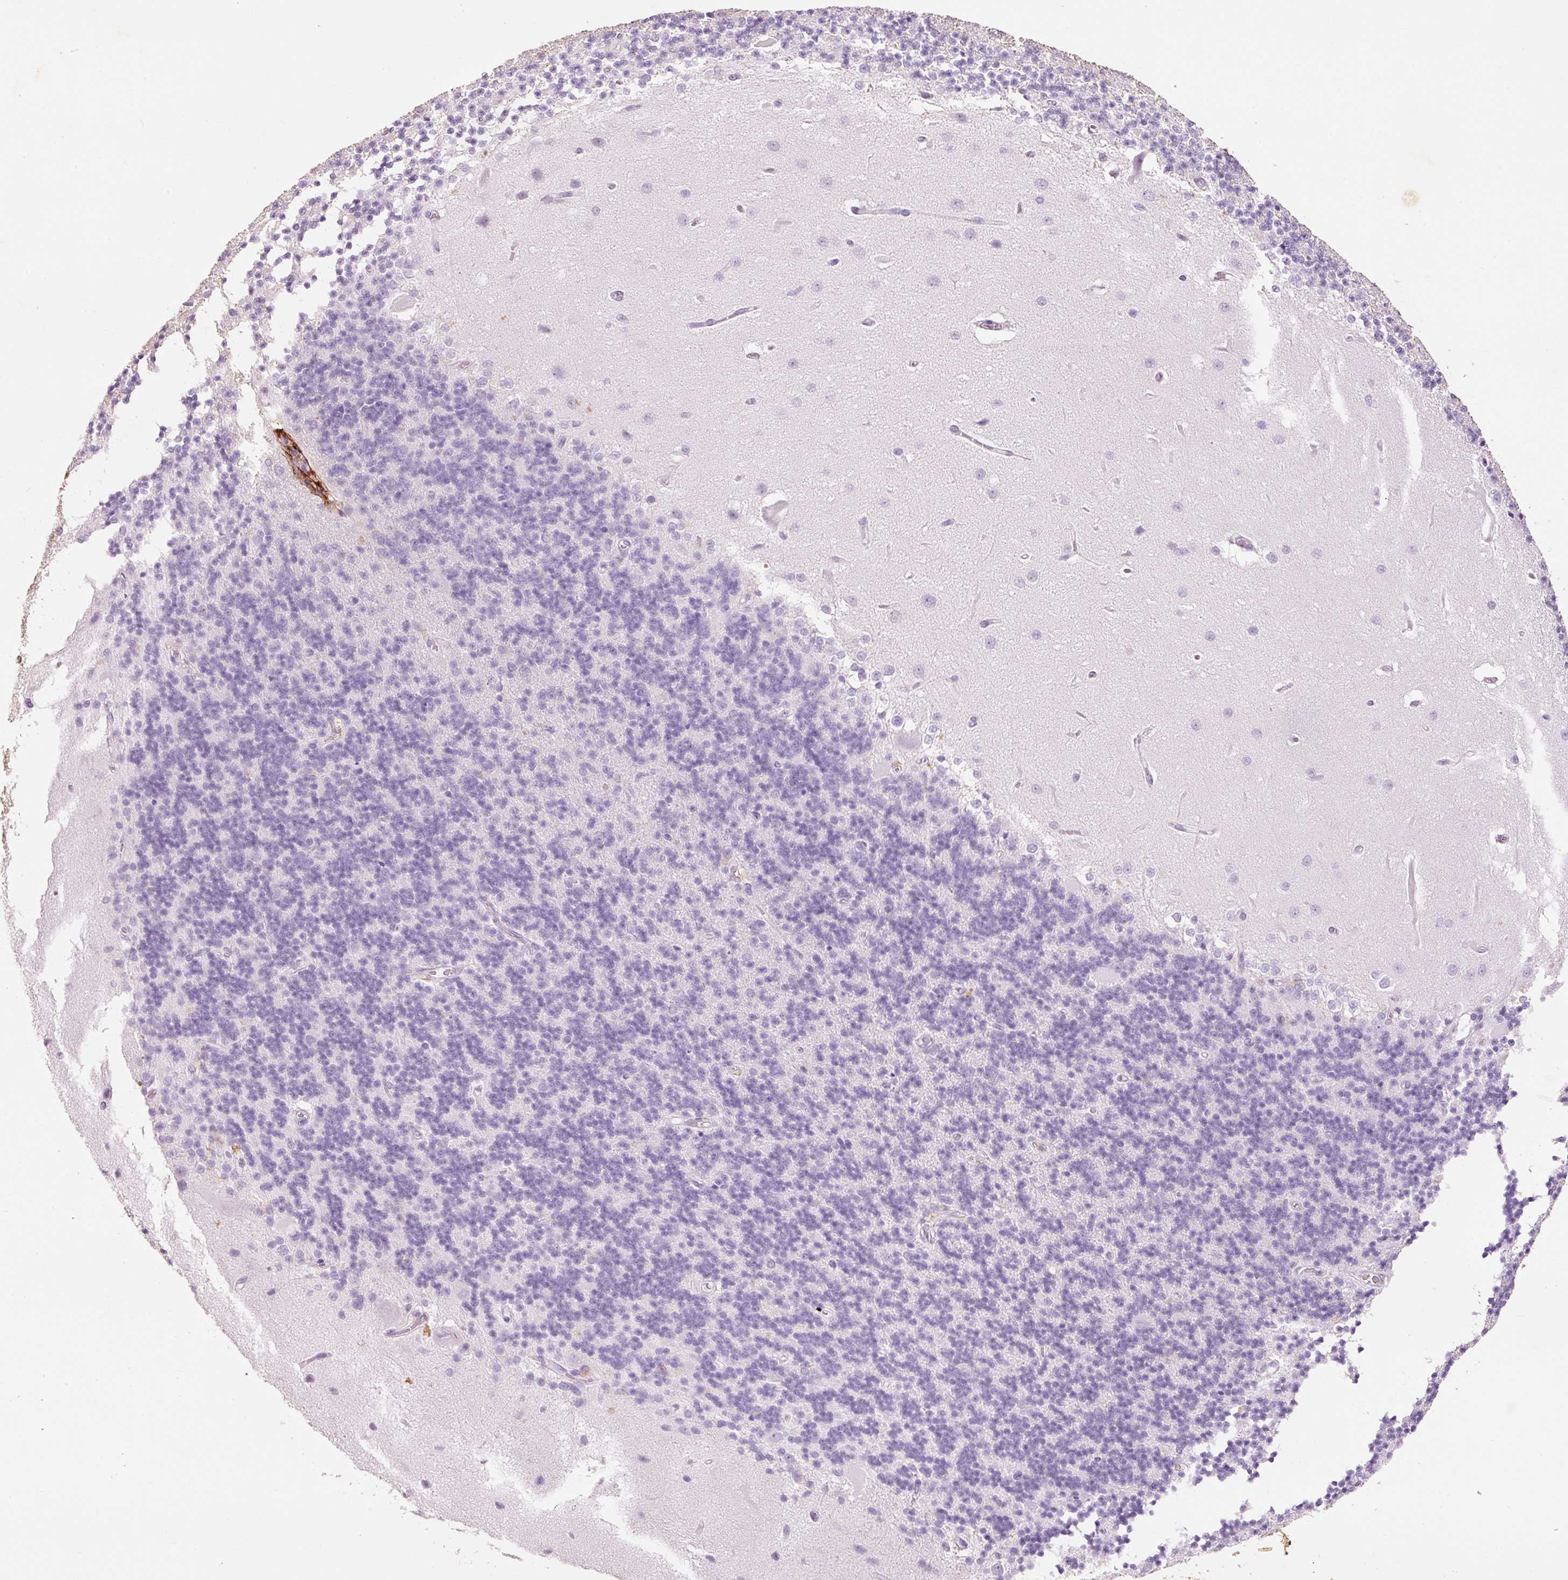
{"staining": {"intensity": "negative", "quantity": "none", "location": "none"}, "tissue": "cerebellum", "cell_type": "Cells in granular layer", "image_type": "normal", "snomed": [{"axis": "morphology", "description": "Normal tissue, NOS"}, {"axis": "topography", "description": "Cerebellum"}], "caption": "High power microscopy histopathology image of an IHC photomicrograph of normal cerebellum, revealing no significant positivity in cells in granular layer.", "gene": "MFAP4", "patient": {"sex": "female", "age": 29}}